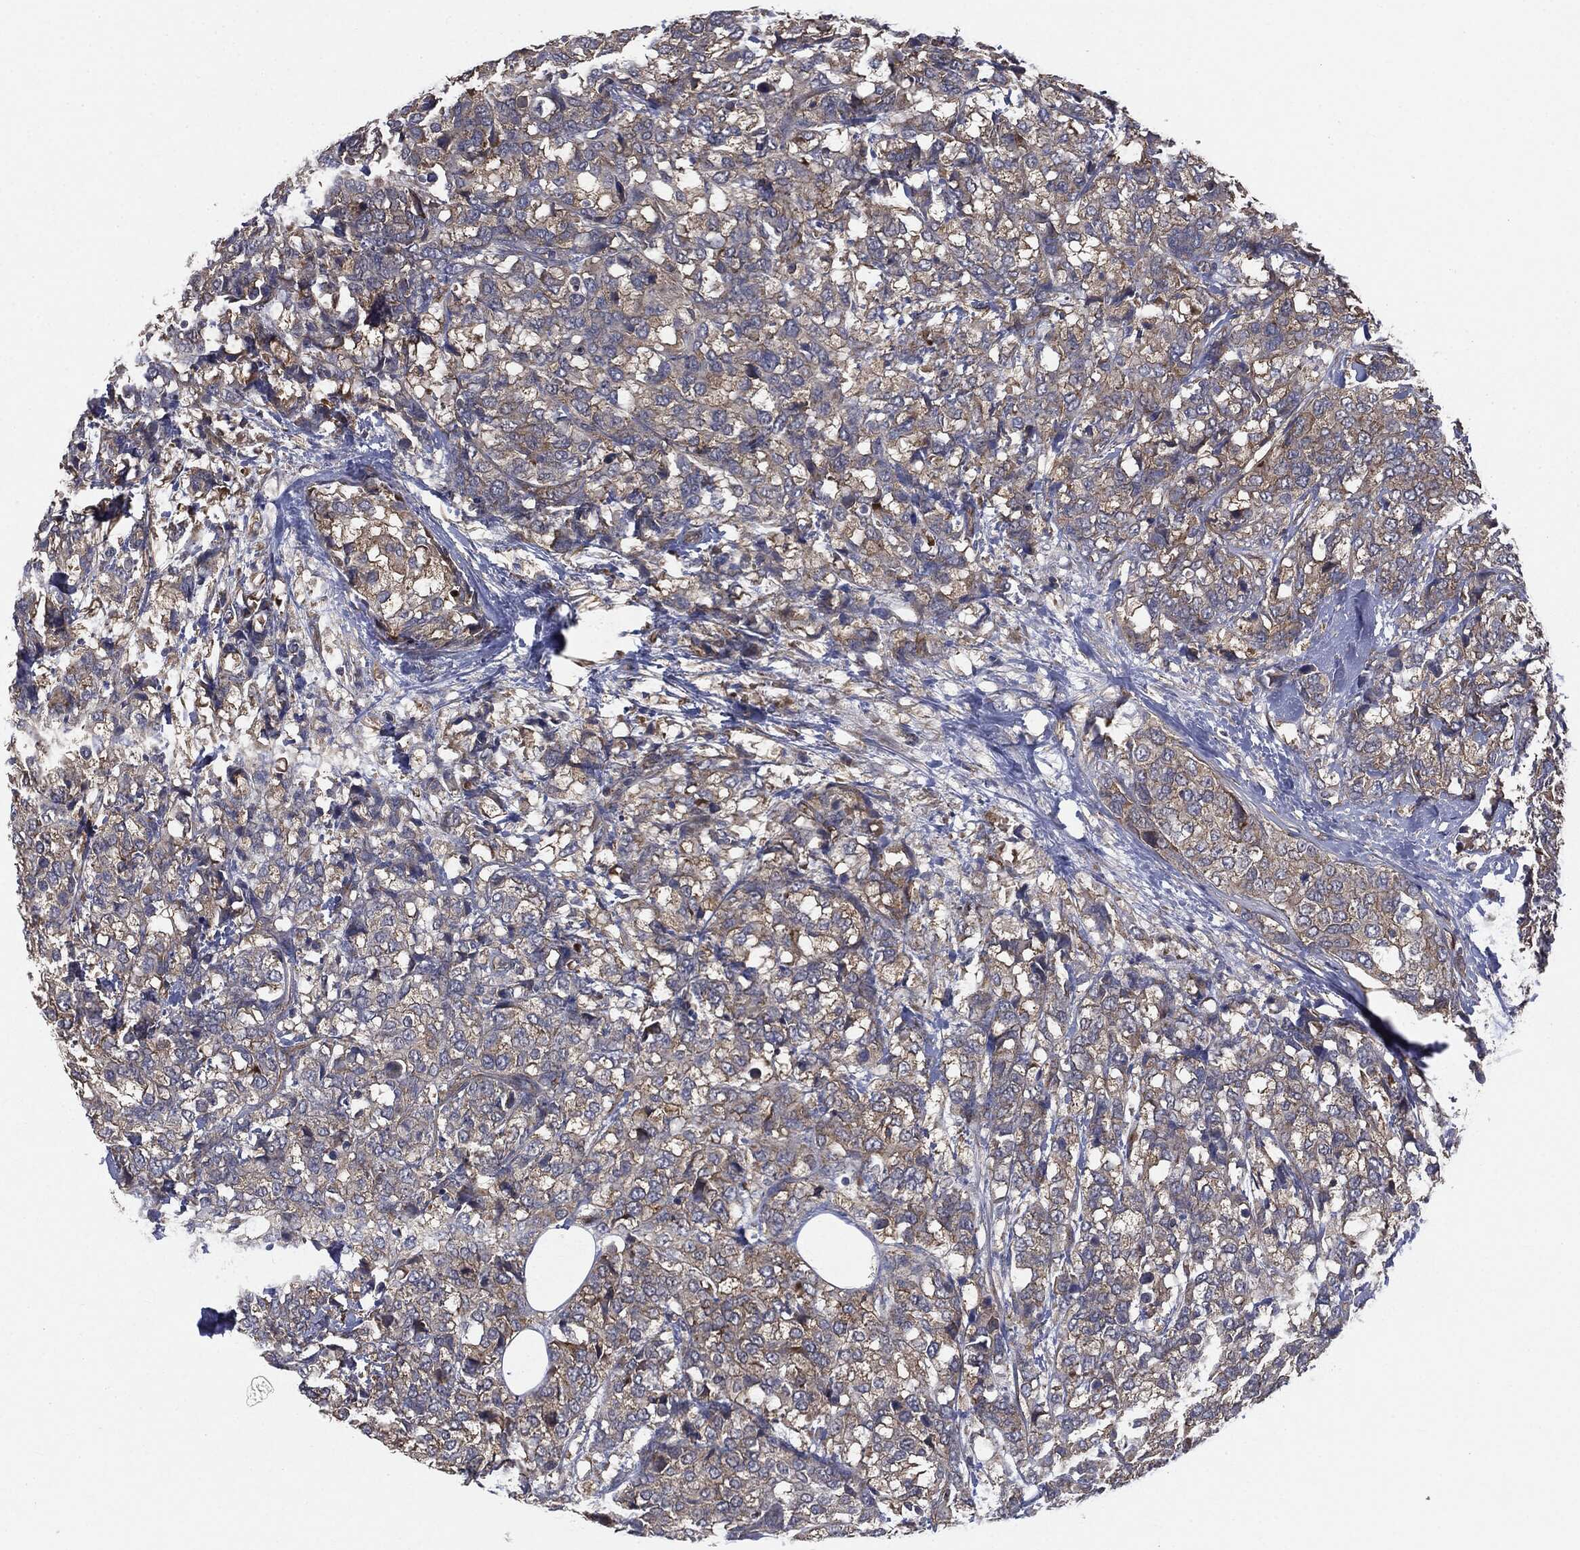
{"staining": {"intensity": "weak", "quantity": "25%-75%", "location": "cytoplasmic/membranous"}, "tissue": "breast cancer", "cell_type": "Tumor cells", "image_type": "cancer", "snomed": [{"axis": "morphology", "description": "Lobular carcinoma"}, {"axis": "topography", "description": "Breast"}], "caption": "The histopathology image exhibits staining of lobular carcinoma (breast), revealing weak cytoplasmic/membranous protein expression (brown color) within tumor cells.", "gene": "EPS15L1", "patient": {"sex": "female", "age": 59}}